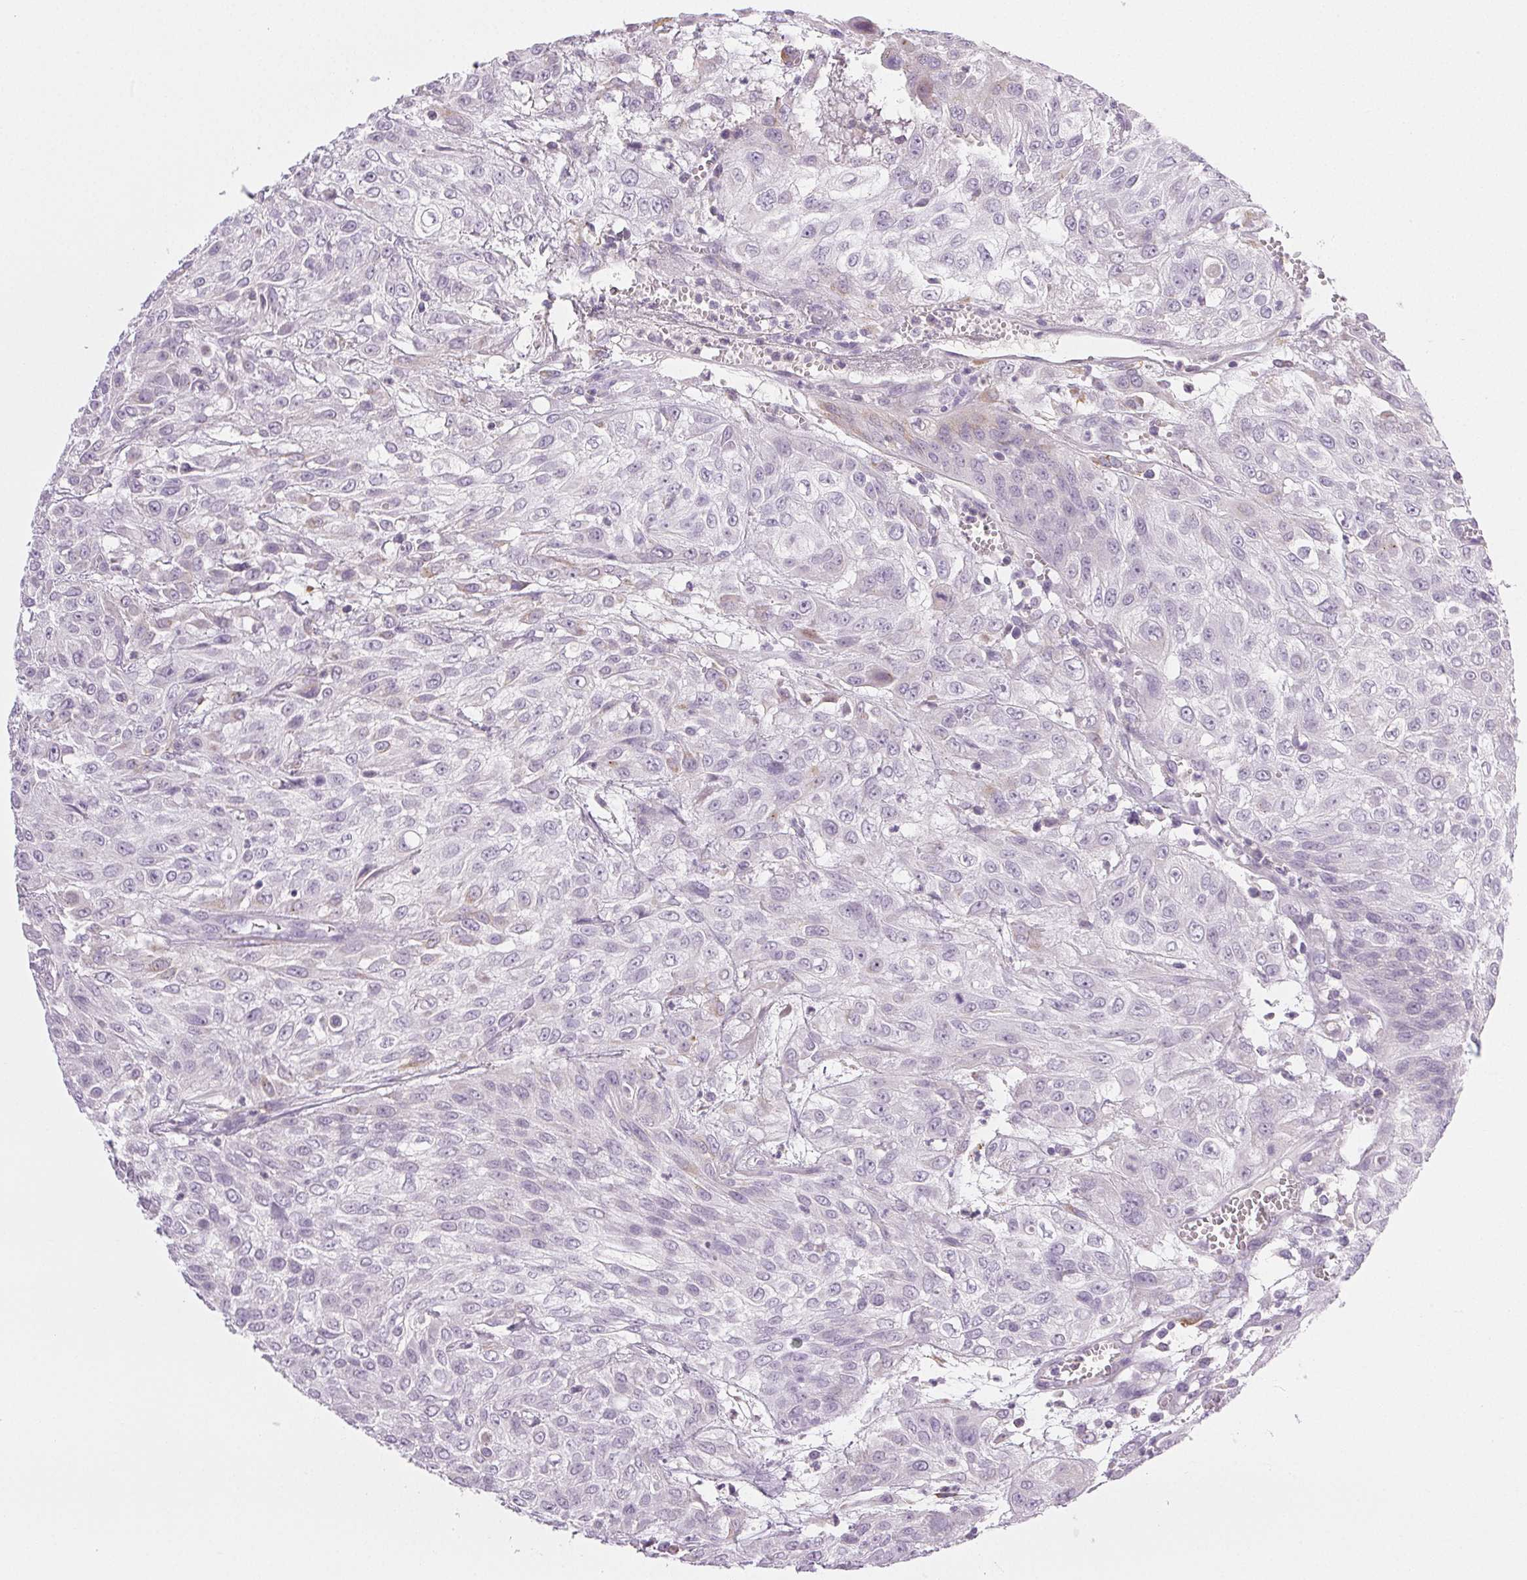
{"staining": {"intensity": "negative", "quantity": "none", "location": "none"}, "tissue": "urothelial cancer", "cell_type": "Tumor cells", "image_type": "cancer", "snomed": [{"axis": "morphology", "description": "Urothelial carcinoma, High grade"}, {"axis": "topography", "description": "Urinary bladder"}], "caption": "Immunohistochemical staining of human high-grade urothelial carcinoma displays no significant positivity in tumor cells.", "gene": "COL7A1", "patient": {"sex": "male", "age": 57}}